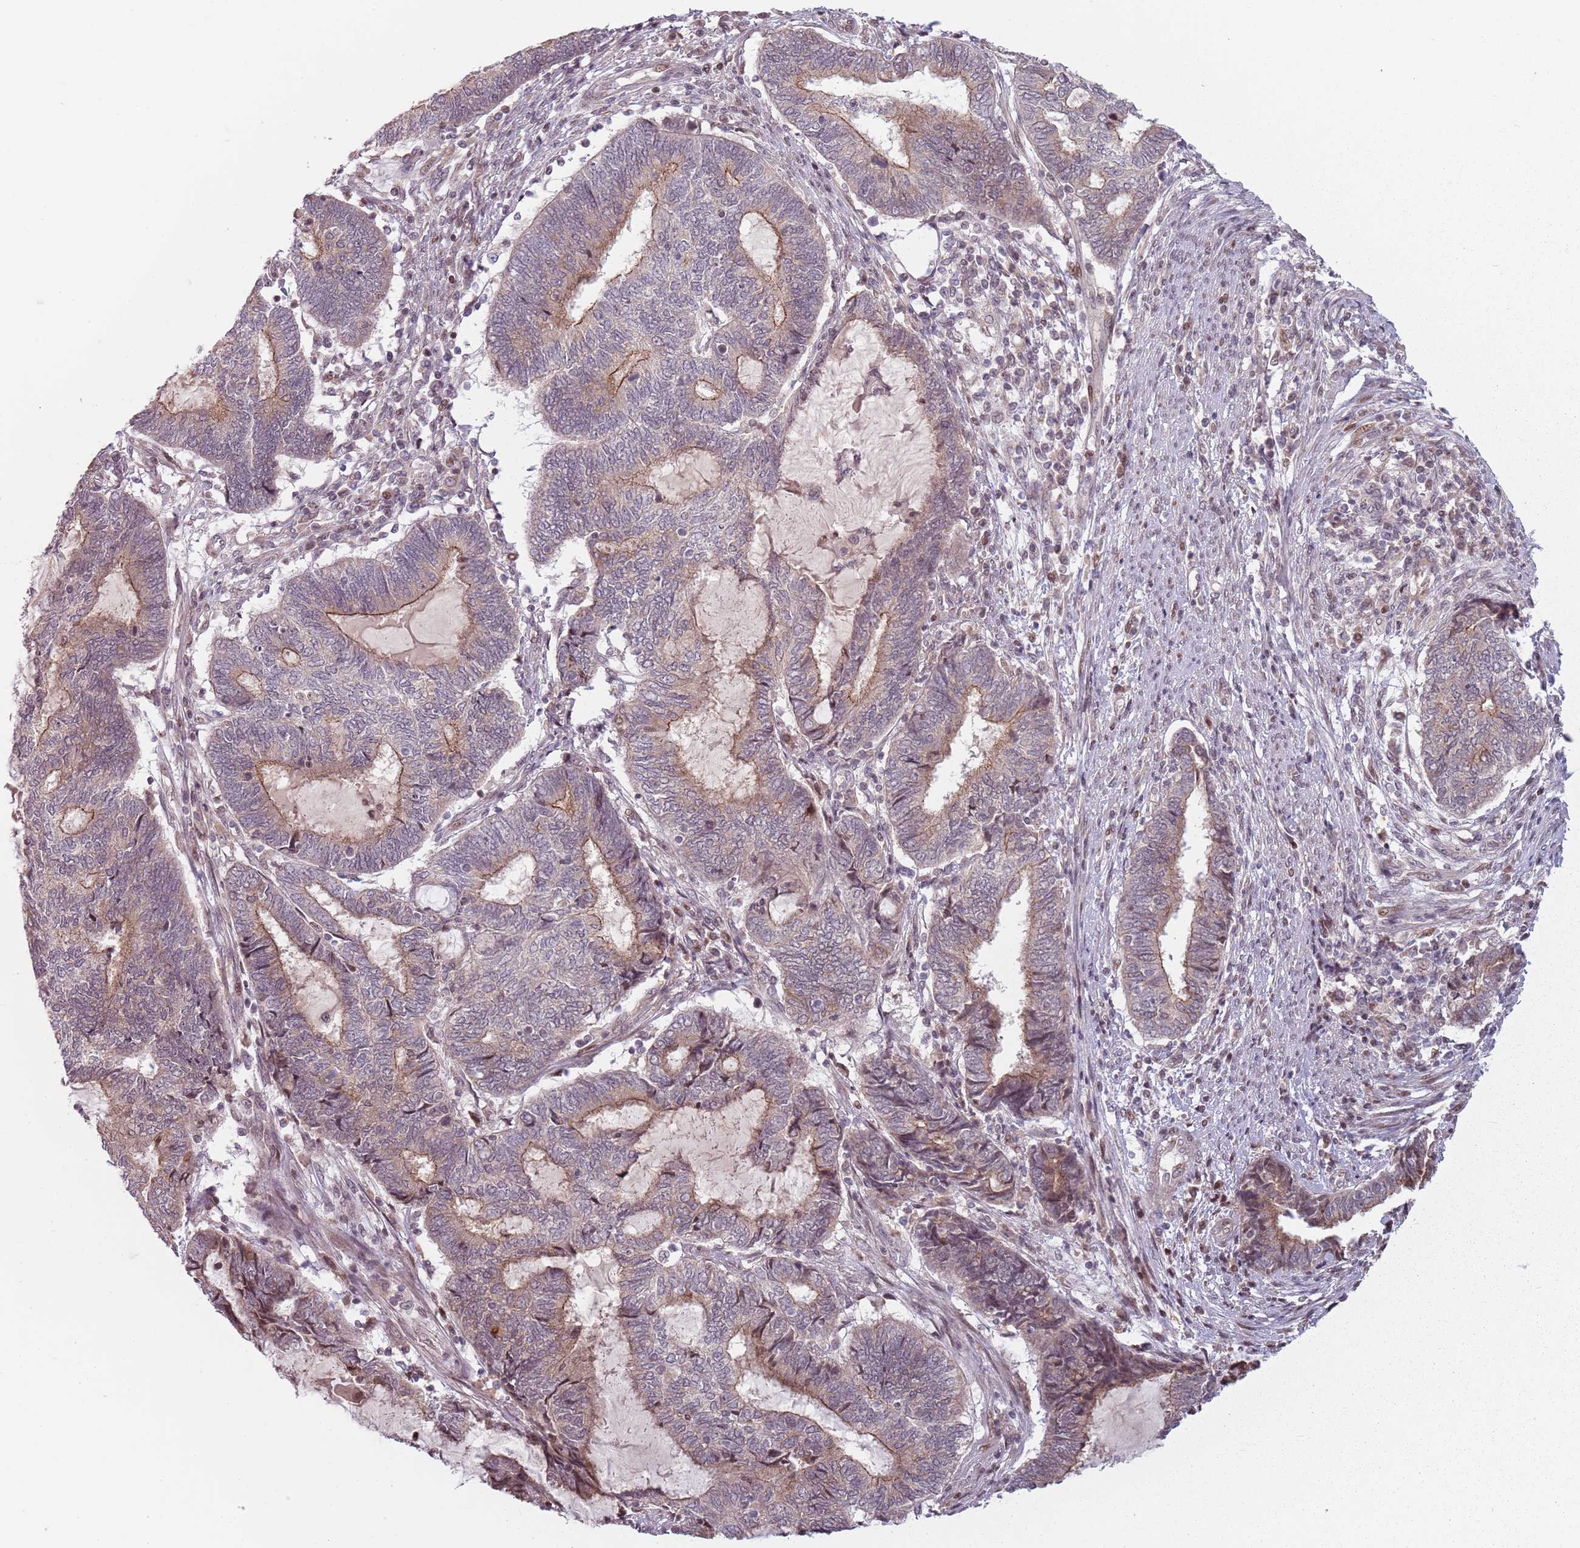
{"staining": {"intensity": "moderate", "quantity": "25%-75%", "location": "cytoplasmic/membranous"}, "tissue": "endometrial cancer", "cell_type": "Tumor cells", "image_type": "cancer", "snomed": [{"axis": "morphology", "description": "Adenocarcinoma, NOS"}, {"axis": "topography", "description": "Uterus"}, {"axis": "topography", "description": "Endometrium"}], "caption": "DAB immunohistochemical staining of human adenocarcinoma (endometrial) exhibits moderate cytoplasmic/membranous protein positivity in about 25%-75% of tumor cells.", "gene": "ADGRG1", "patient": {"sex": "female", "age": 70}}